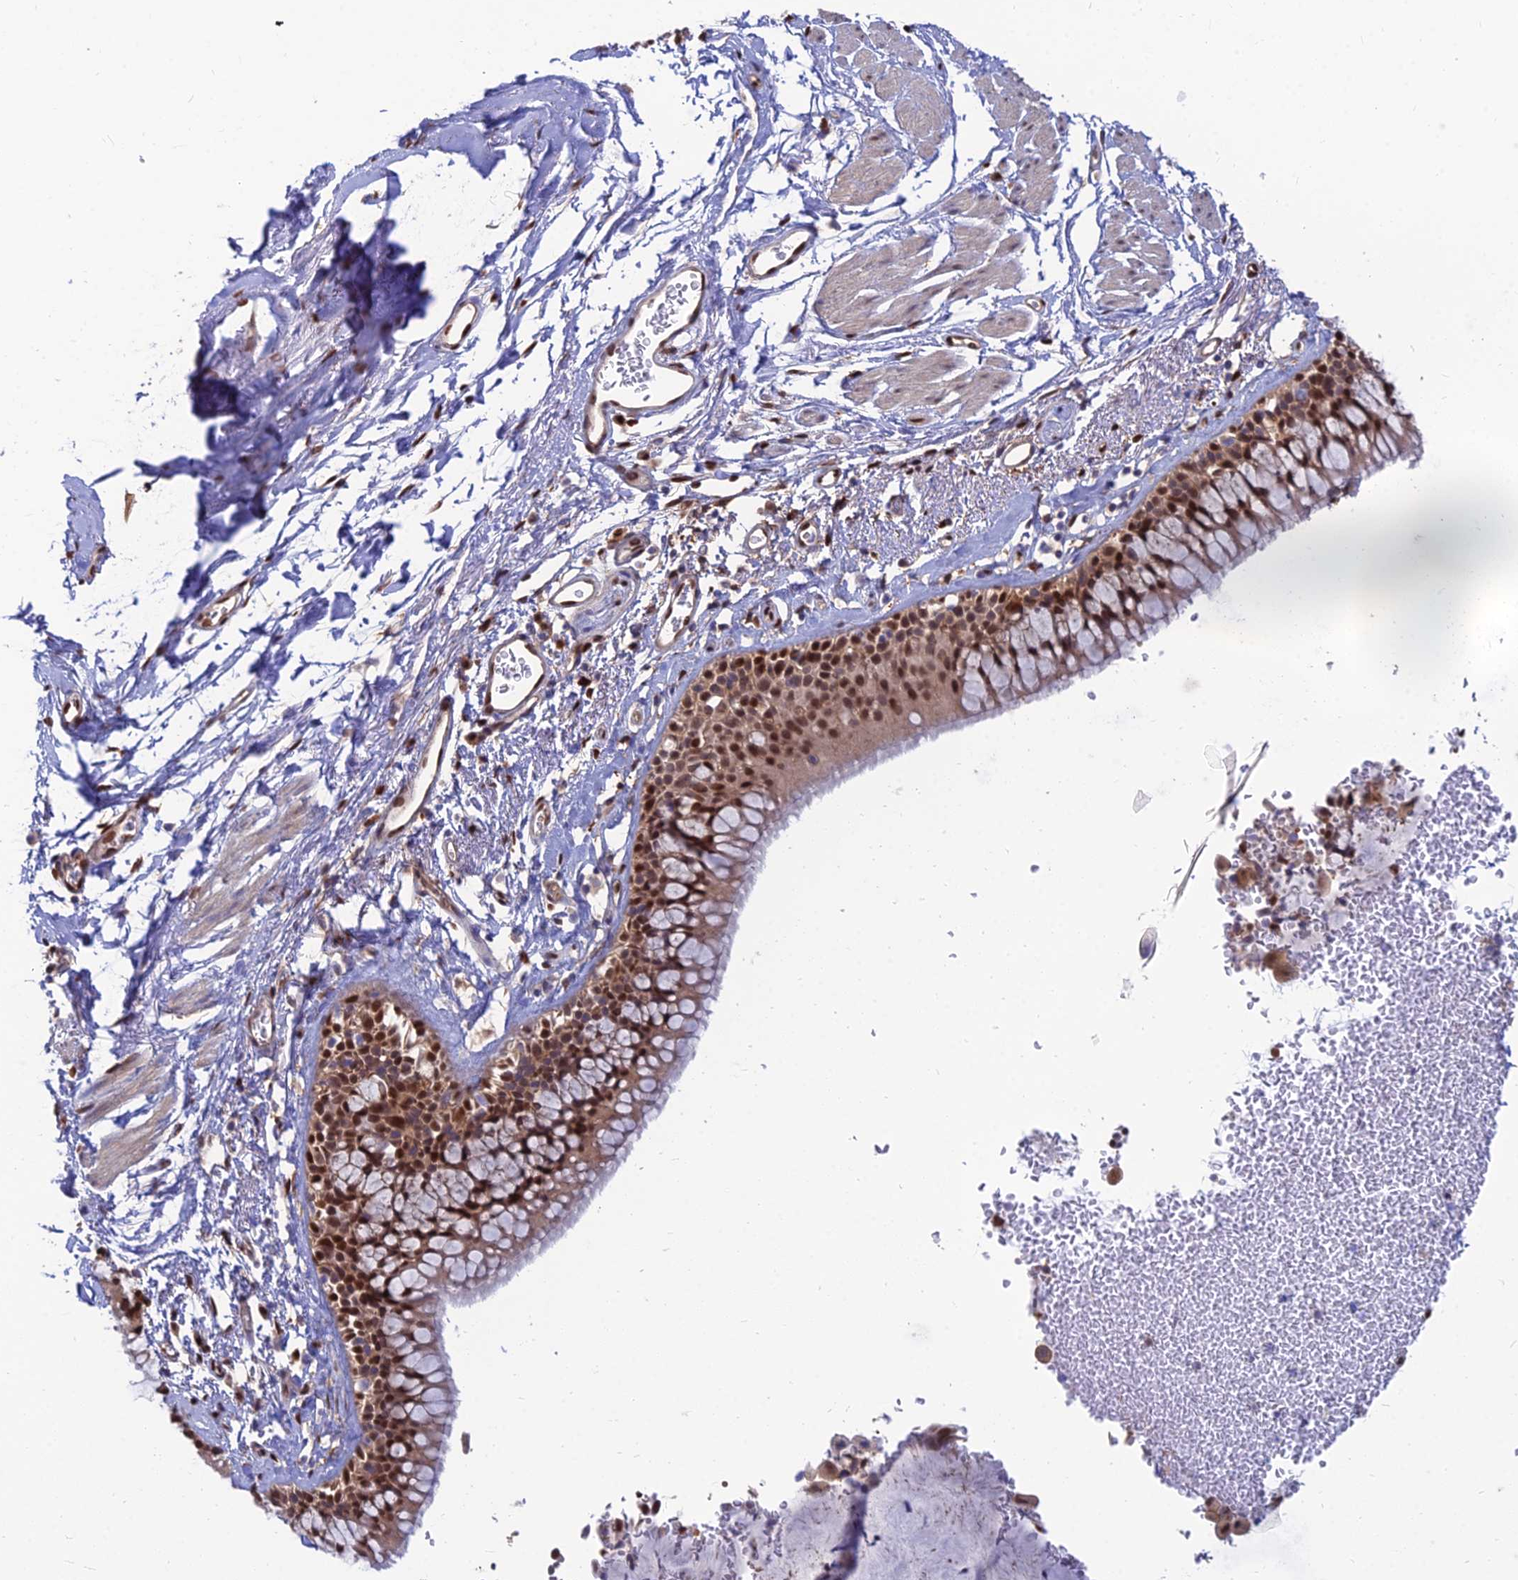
{"staining": {"intensity": "strong", "quantity": ">75%", "location": "nuclear"}, "tissue": "bronchus", "cell_type": "Respiratory epithelial cells", "image_type": "normal", "snomed": [{"axis": "morphology", "description": "Normal tissue, NOS"}, {"axis": "morphology", "description": "Inflammation, NOS"}, {"axis": "topography", "description": "Cartilage tissue"}, {"axis": "topography", "description": "Bronchus"}, {"axis": "topography", "description": "Lung"}], "caption": "Bronchus stained for a protein (brown) reveals strong nuclear positive expression in about >75% of respiratory epithelial cells.", "gene": "DNPEP", "patient": {"sex": "female", "age": 64}}